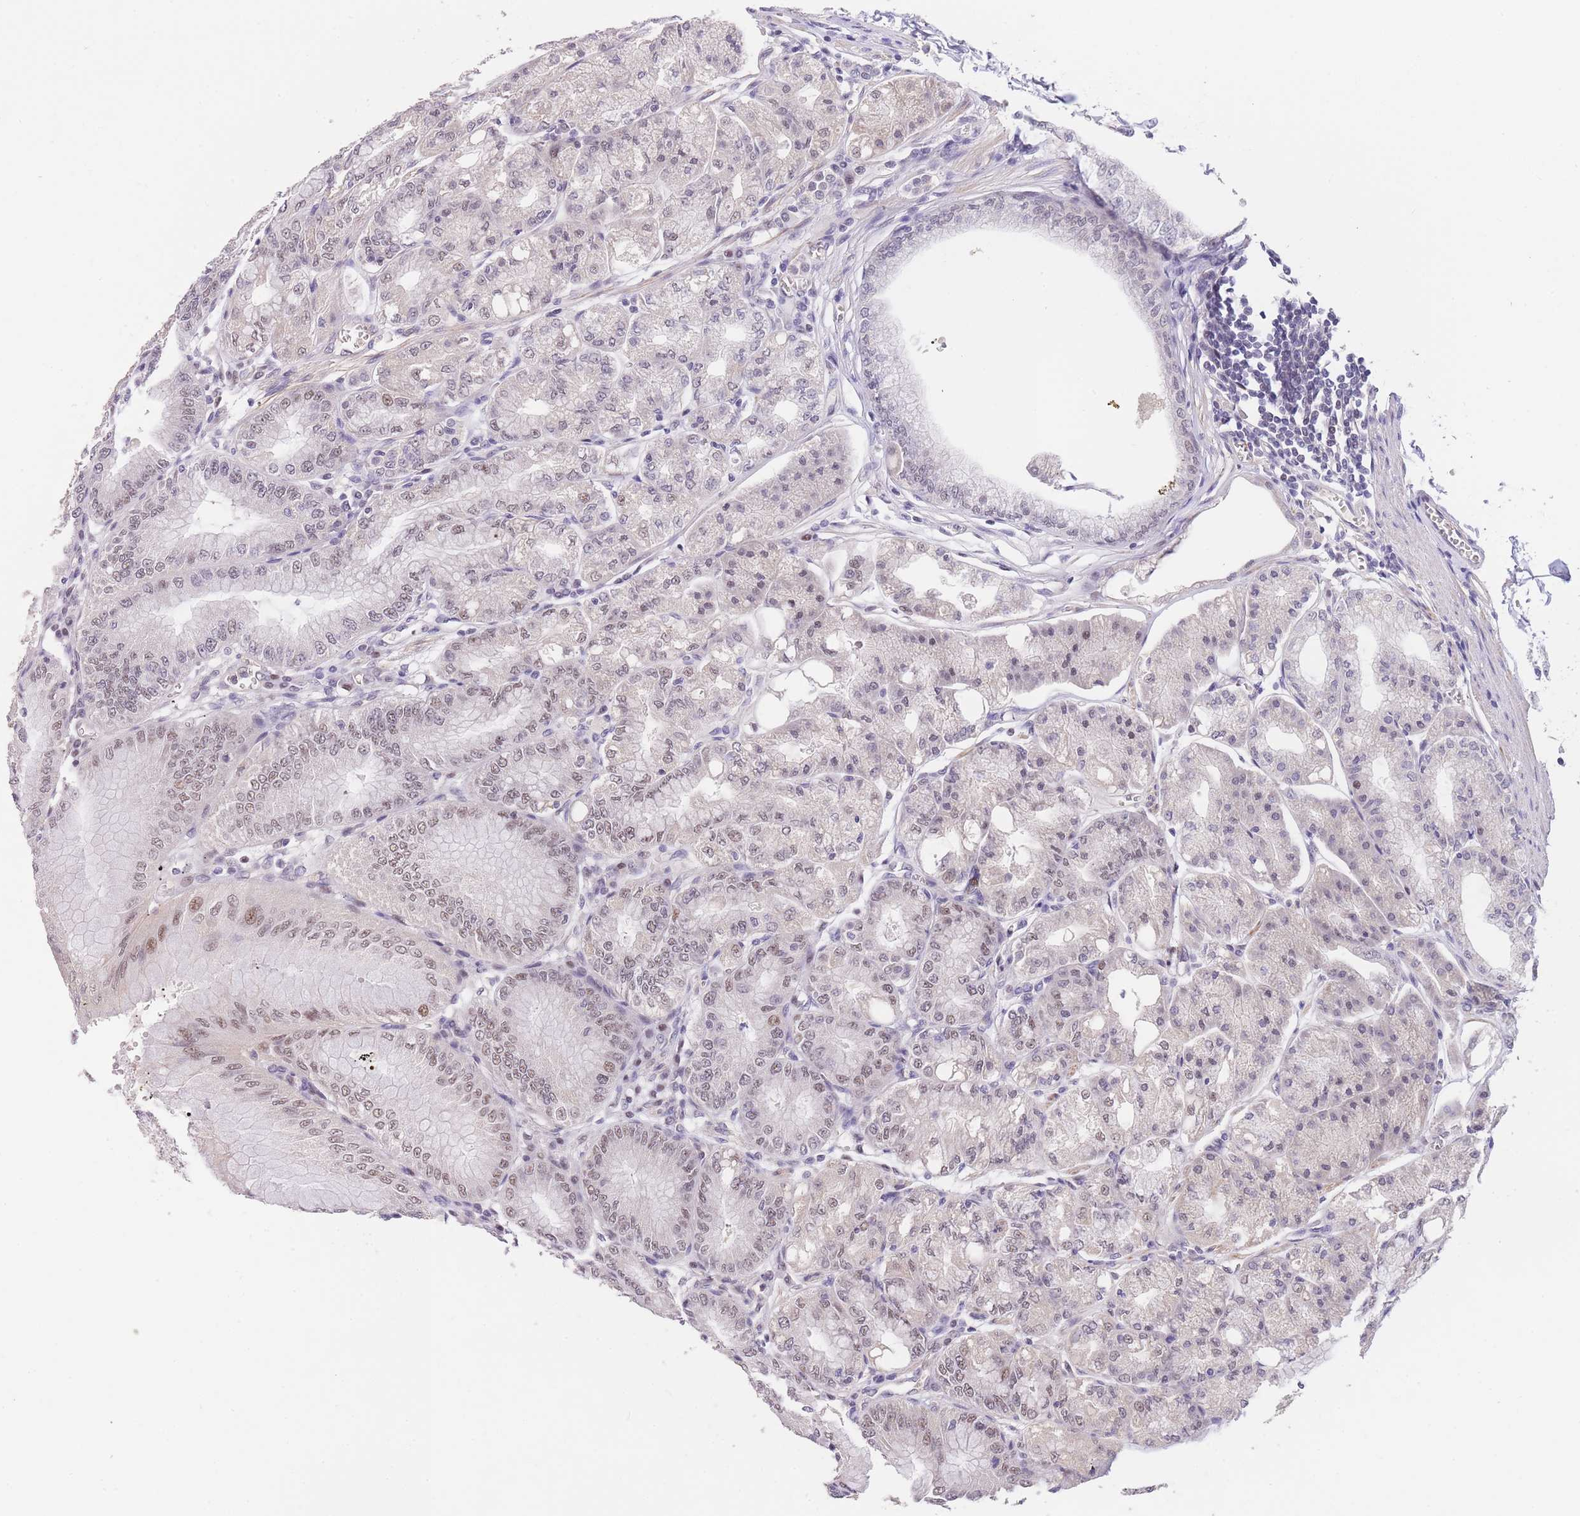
{"staining": {"intensity": "moderate", "quantity": "25%-75%", "location": "nuclear"}, "tissue": "stomach", "cell_type": "Glandular cells", "image_type": "normal", "snomed": [{"axis": "morphology", "description": "Normal tissue, NOS"}, {"axis": "topography", "description": "Stomach, lower"}], "caption": "Immunohistochemical staining of normal stomach reveals 25%-75% levels of moderate nuclear protein expression in approximately 25%-75% of glandular cells. (Stains: DAB in brown, nuclei in blue, Microscopy: brightfield microscopy at high magnification).", "gene": "SLC35F2", "patient": {"sex": "male", "age": 71}}